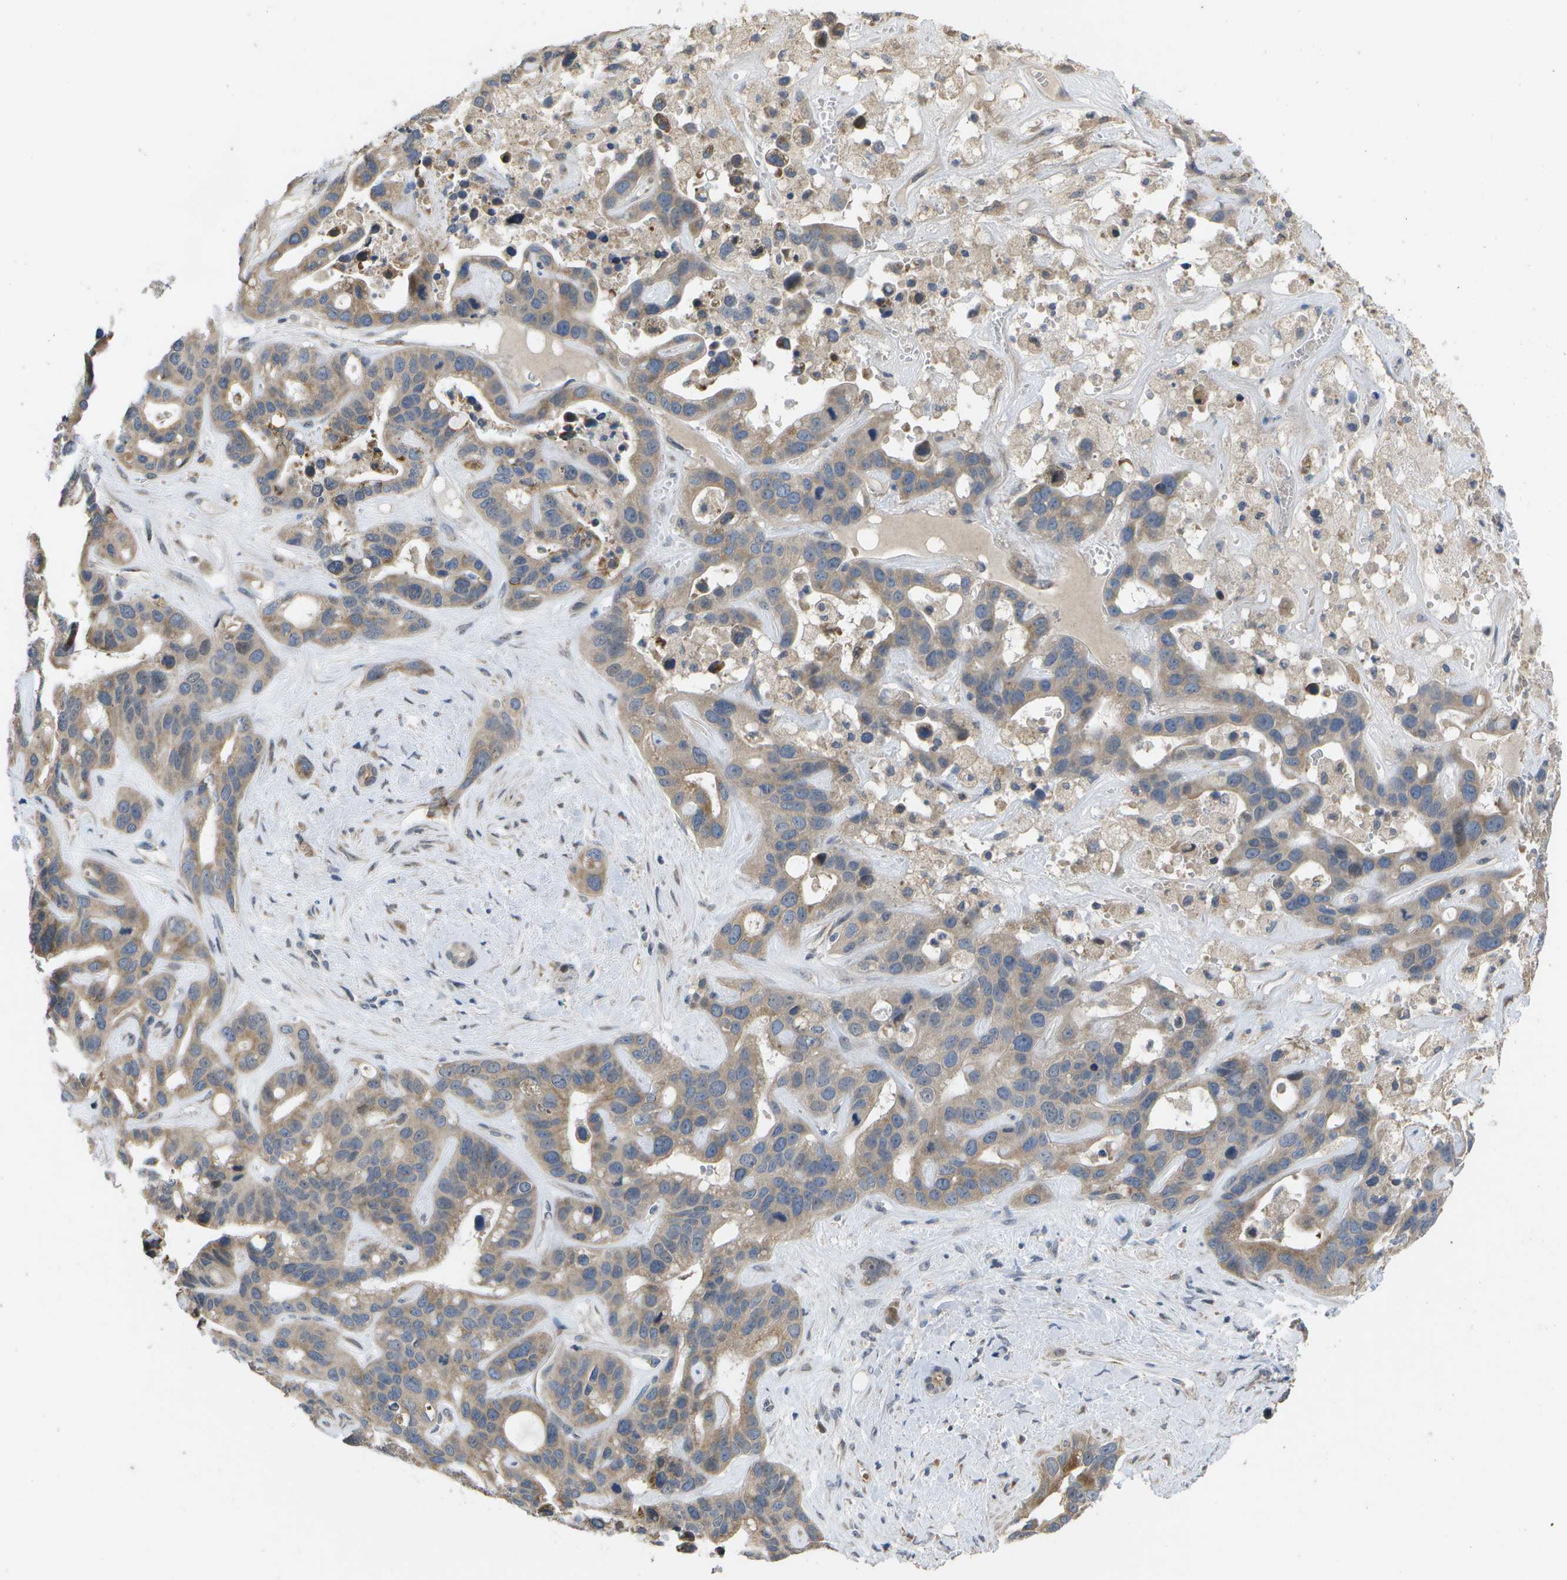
{"staining": {"intensity": "moderate", "quantity": ">75%", "location": "cytoplasmic/membranous"}, "tissue": "liver cancer", "cell_type": "Tumor cells", "image_type": "cancer", "snomed": [{"axis": "morphology", "description": "Cholangiocarcinoma"}, {"axis": "topography", "description": "Liver"}], "caption": "Immunohistochemistry (IHC) of liver cancer shows medium levels of moderate cytoplasmic/membranous expression in about >75% of tumor cells.", "gene": "HADHA", "patient": {"sex": "female", "age": 65}}